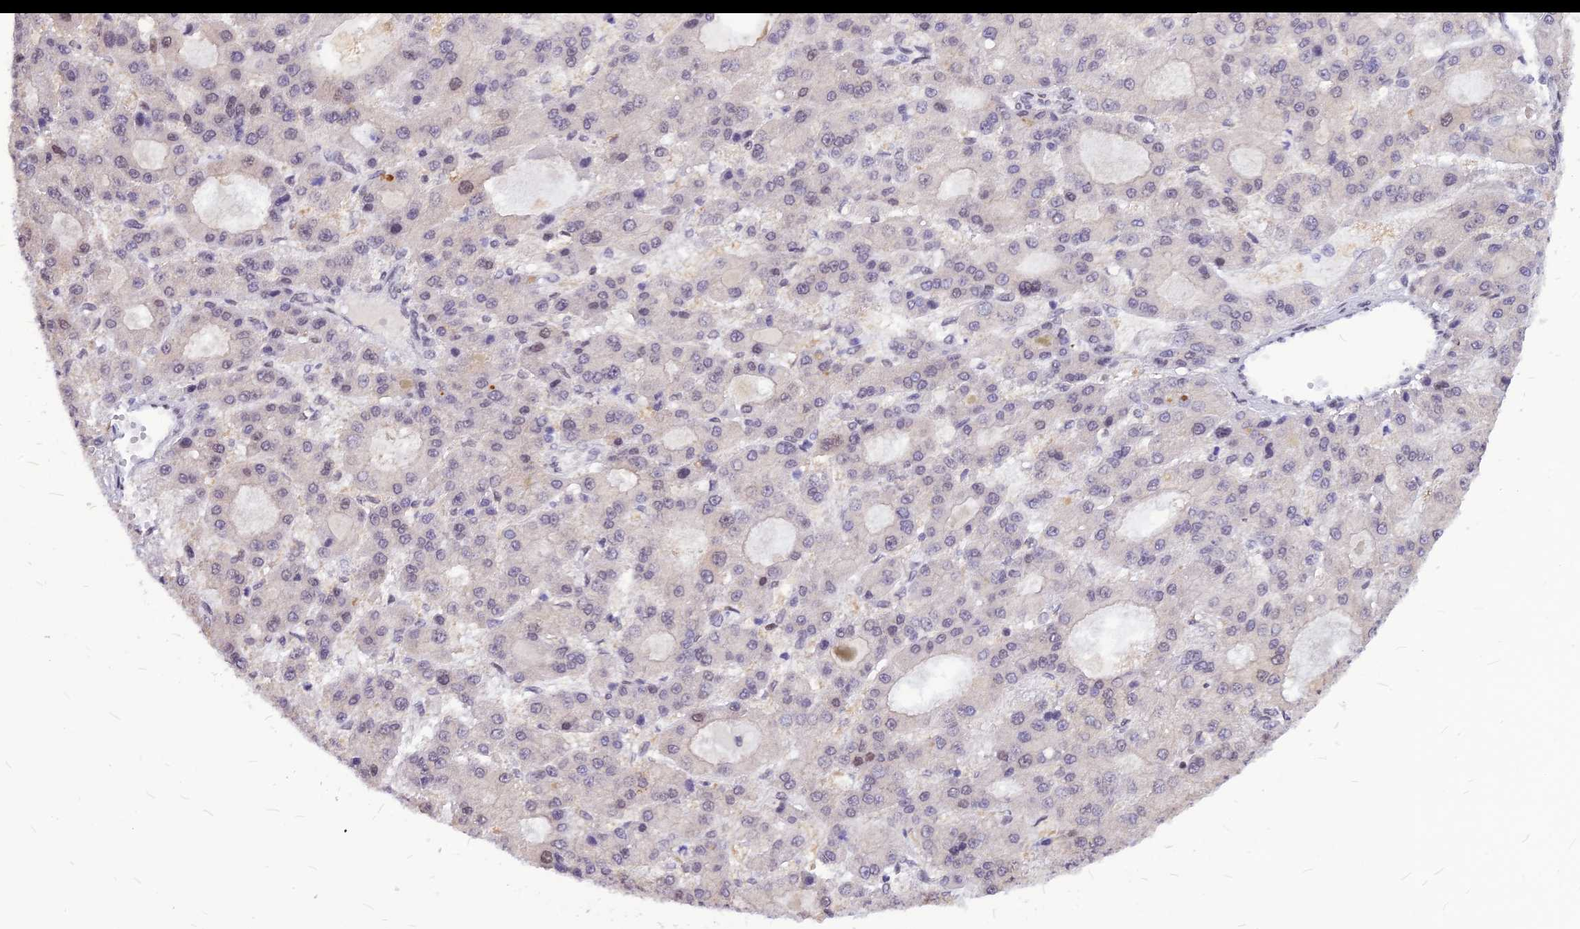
{"staining": {"intensity": "weak", "quantity": "<25%", "location": "nuclear"}, "tissue": "liver cancer", "cell_type": "Tumor cells", "image_type": "cancer", "snomed": [{"axis": "morphology", "description": "Carcinoma, Hepatocellular, NOS"}, {"axis": "topography", "description": "Liver"}], "caption": "A high-resolution histopathology image shows IHC staining of liver cancer (hepatocellular carcinoma), which shows no significant positivity in tumor cells.", "gene": "KCTD13", "patient": {"sex": "male", "age": 70}}